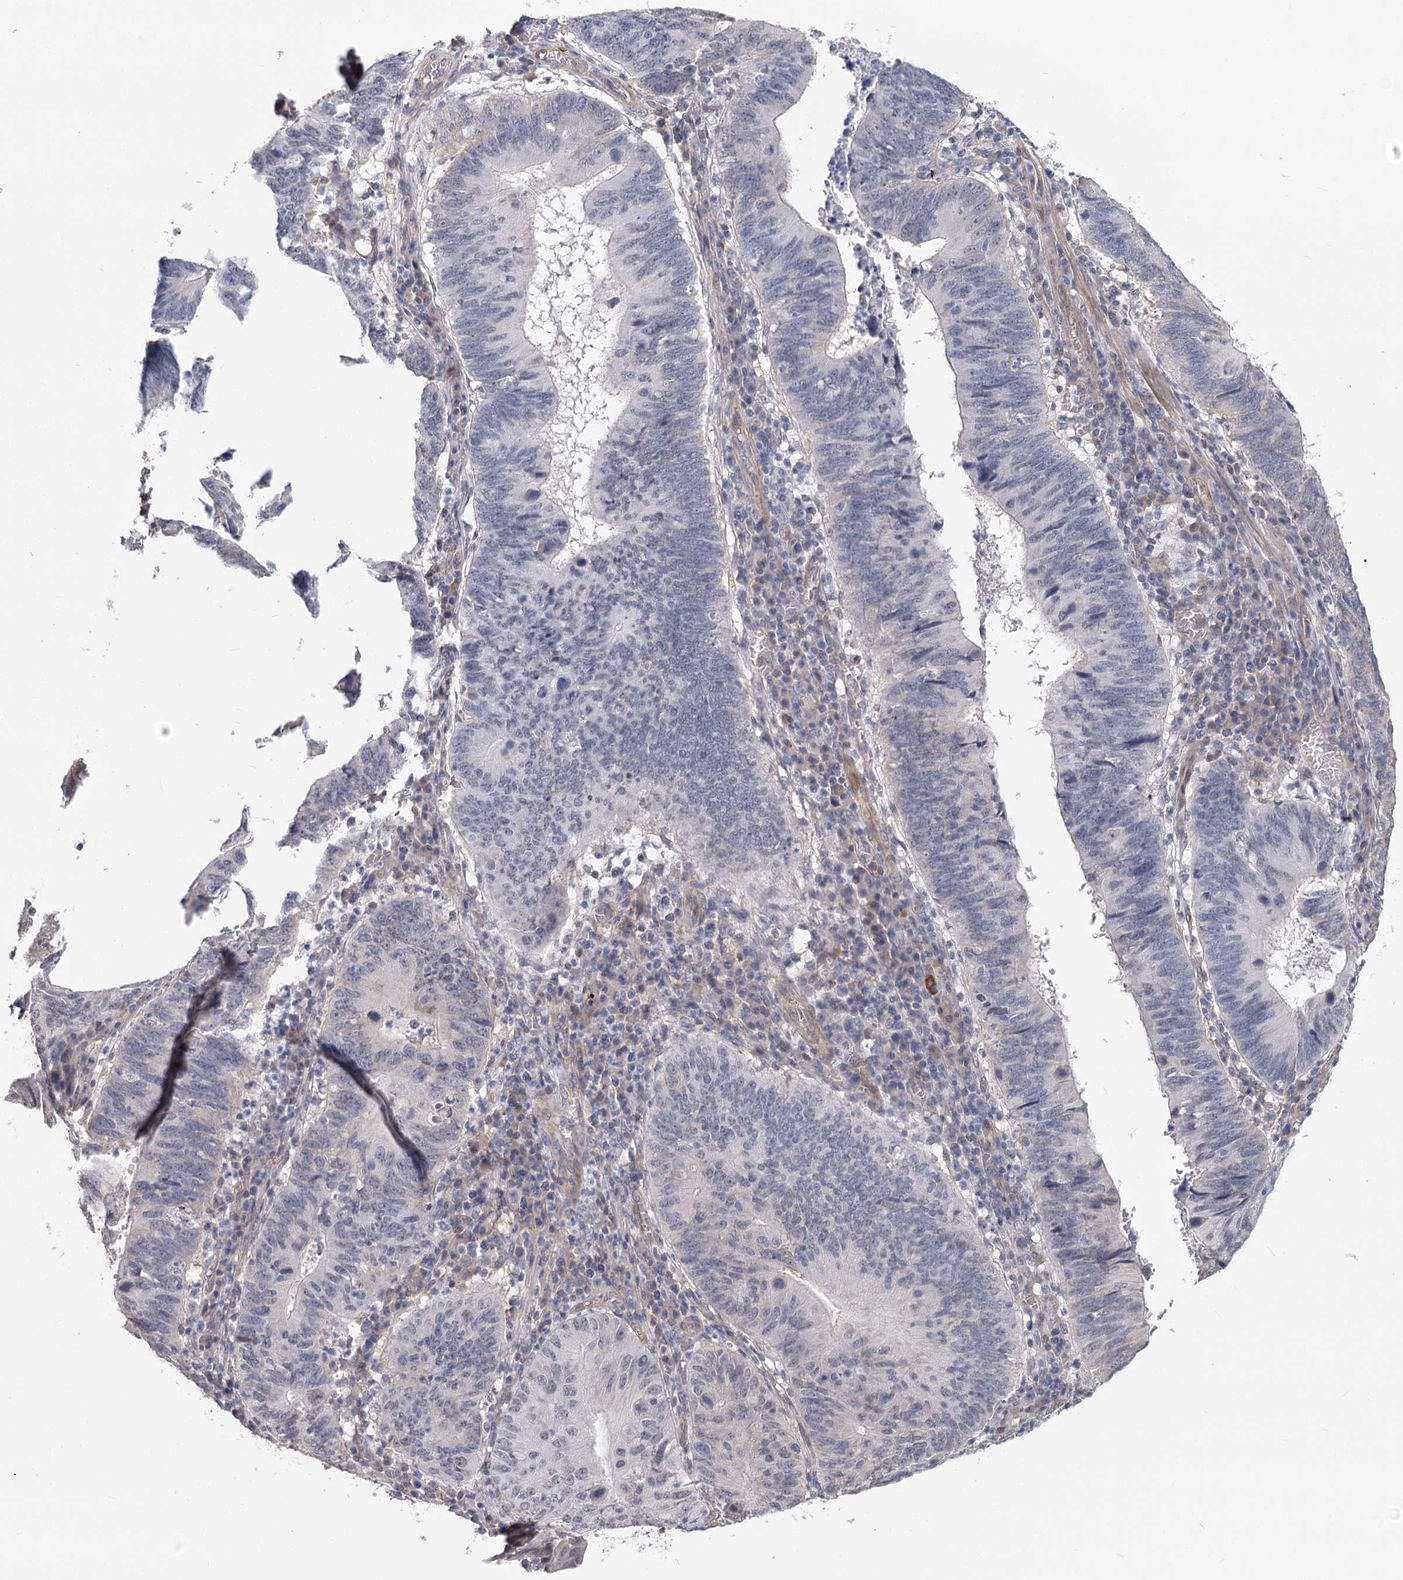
{"staining": {"intensity": "negative", "quantity": "none", "location": "none"}, "tissue": "stomach cancer", "cell_type": "Tumor cells", "image_type": "cancer", "snomed": [{"axis": "morphology", "description": "Adenocarcinoma, NOS"}, {"axis": "topography", "description": "Stomach"}], "caption": "Immunohistochemistry histopathology image of neoplastic tissue: stomach cancer stained with DAB exhibits no significant protein expression in tumor cells. (DAB (3,3'-diaminobenzidine) immunohistochemistry (IHC) with hematoxylin counter stain).", "gene": "TMEM218", "patient": {"sex": "male", "age": 59}}